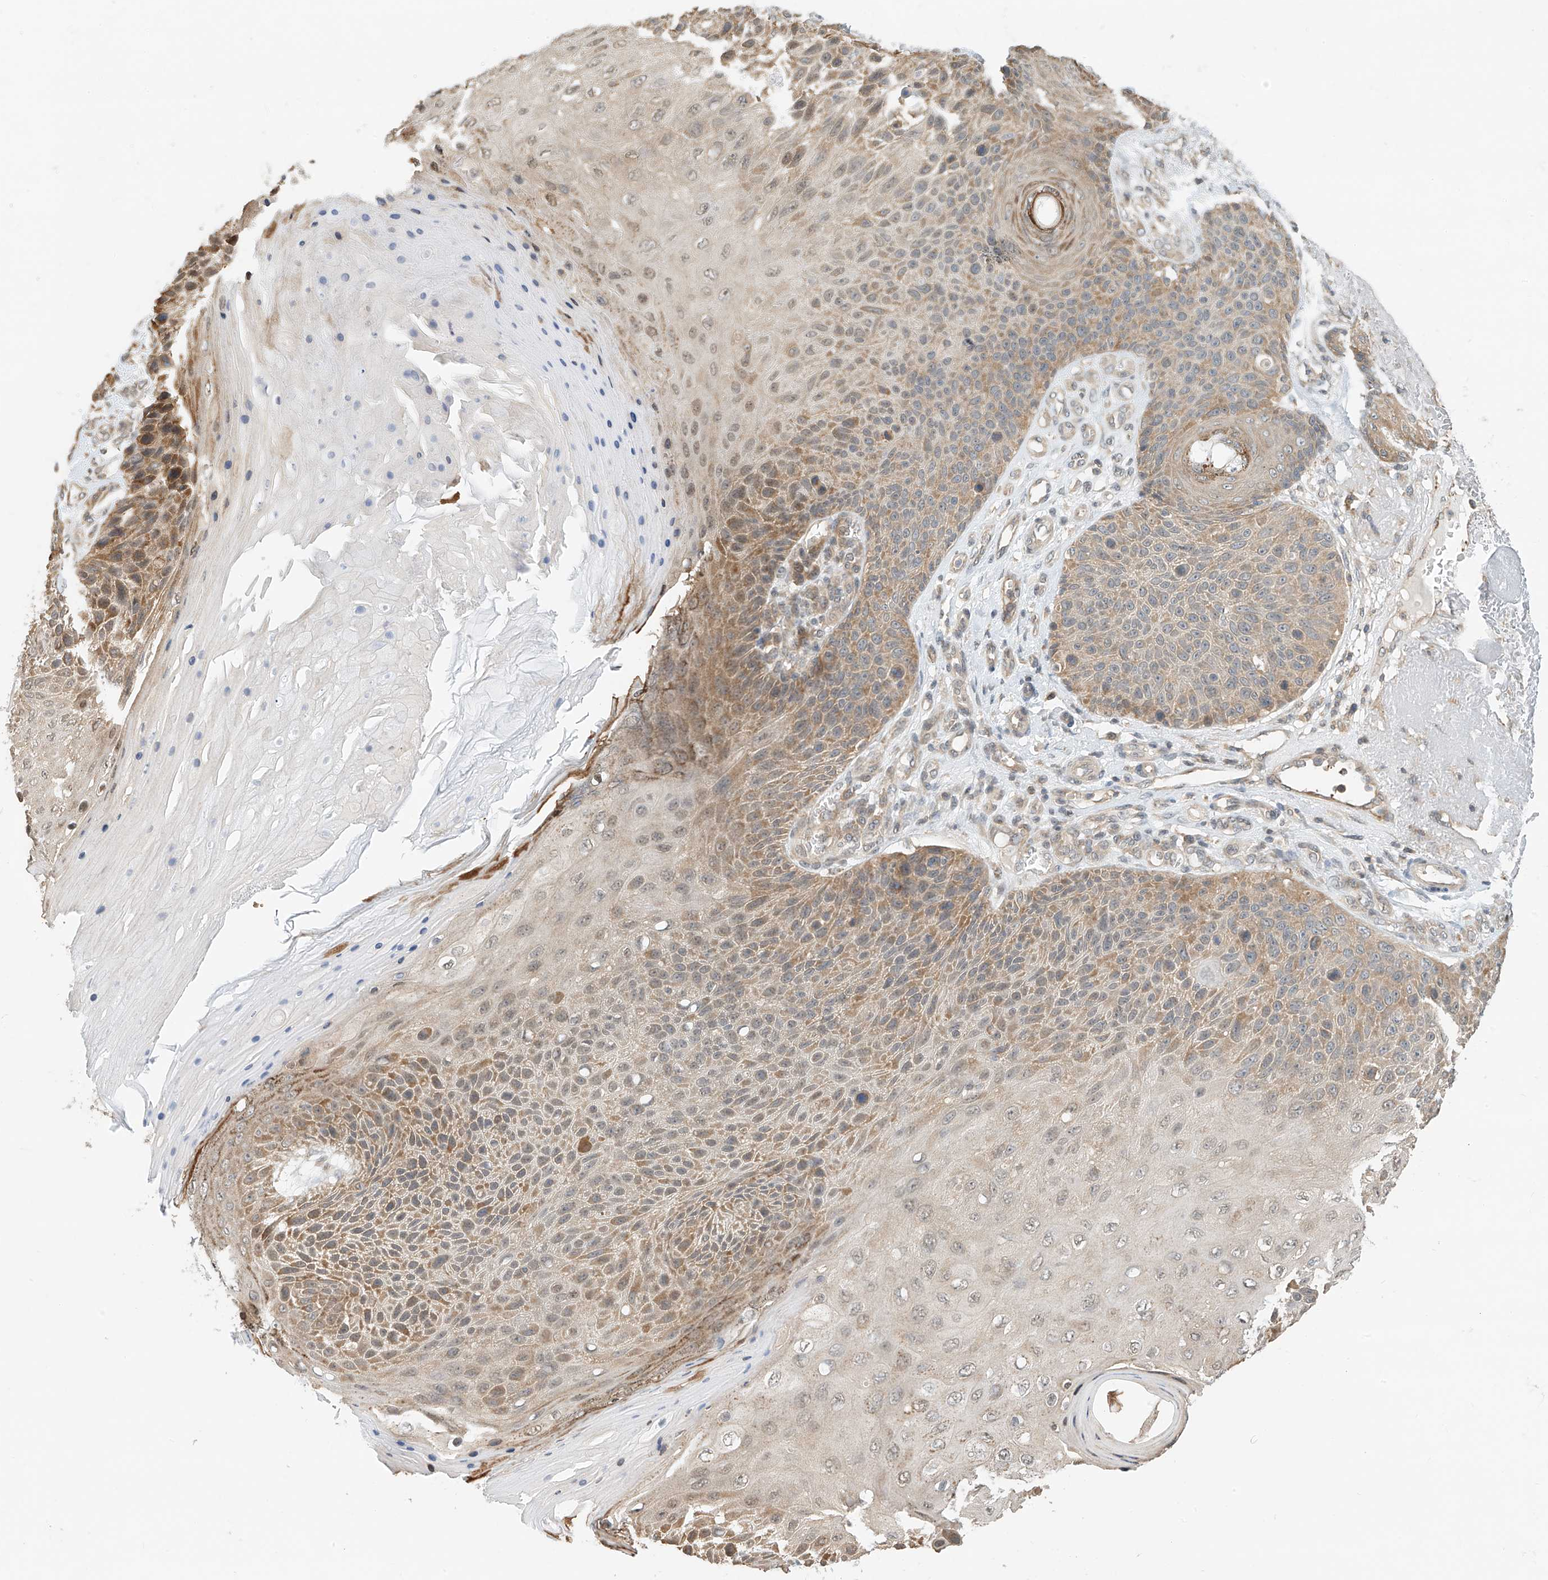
{"staining": {"intensity": "moderate", "quantity": "25%-75%", "location": "cytoplasmic/membranous"}, "tissue": "skin cancer", "cell_type": "Tumor cells", "image_type": "cancer", "snomed": [{"axis": "morphology", "description": "Squamous cell carcinoma, NOS"}, {"axis": "topography", "description": "Skin"}], "caption": "Immunohistochemistry (IHC) staining of skin cancer, which demonstrates medium levels of moderate cytoplasmic/membranous expression in approximately 25%-75% of tumor cells indicating moderate cytoplasmic/membranous protein positivity. The staining was performed using DAB (3,3'-diaminobenzidine) (brown) for protein detection and nuclei were counterstained in hematoxylin (blue).", "gene": "PPA2", "patient": {"sex": "female", "age": 88}}